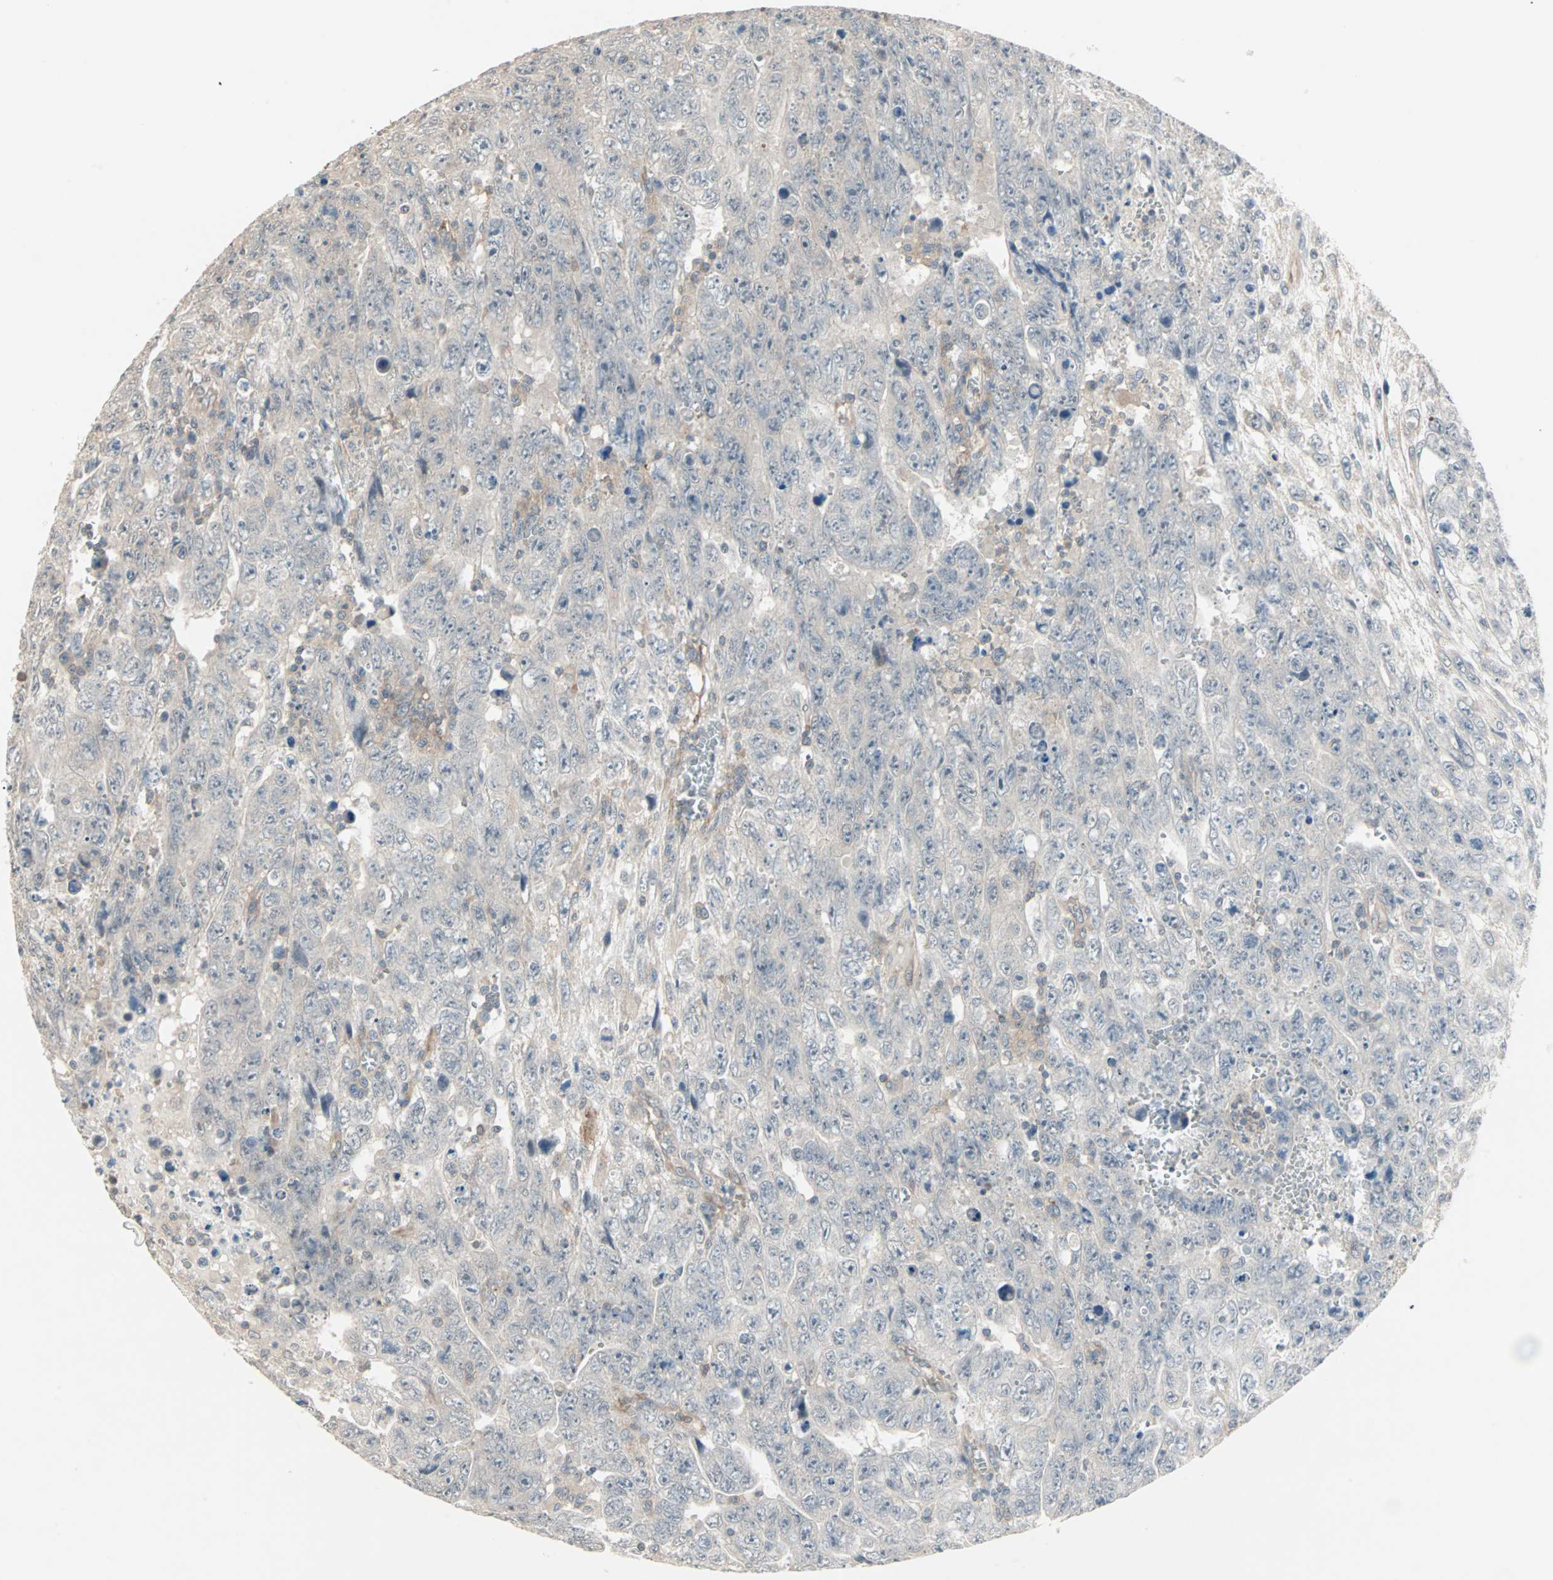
{"staining": {"intensity": "weak", "quantity": "<25%", "location": "cytoplasmic/membranous"}, "tissue": "testis cancer", "cell_type": "Tumor cells", "image_type": "cancer", "snomed": [{"axis": "morphology", "description": "Carcinoma, Embryonal, NOS"}, {"axis": "topography", "description": "Testis"}], "caption": "This is an immunohistochemistry (IHC) histopathology image of human embryonal carcinoma (testis). There is no expression in tumor cells.", "gene": "ZFP36", "patient": {"sex": "male", "age": 28}}